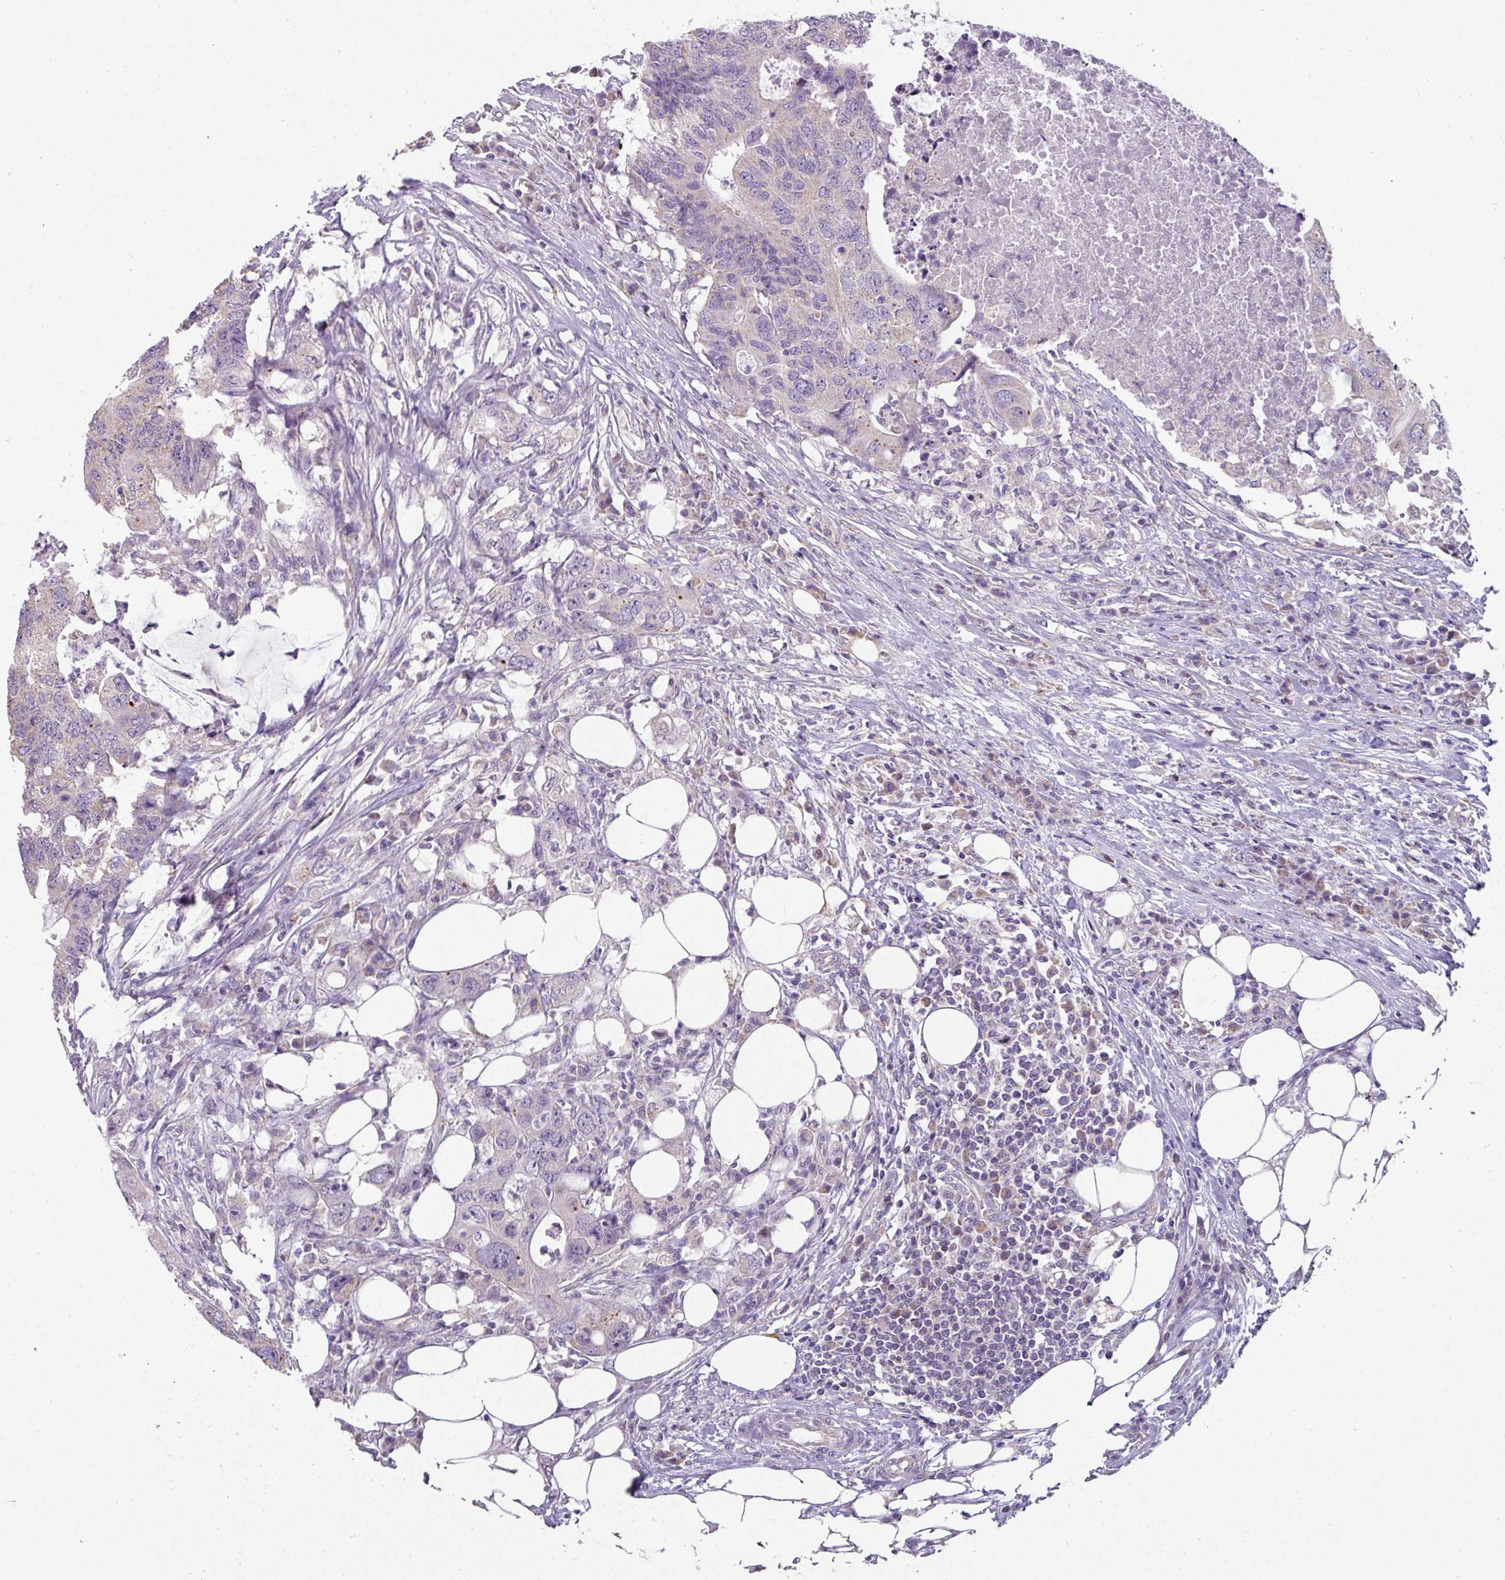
{"staining": {"intensity": "negative", "quantity": "none", "location": "none"}, "tissue": "colorectal cancer", "cell_type": "Tumor cells", "image_type": "cancer", "snomed": [{"axis": "morphology", "description": "Adenocarcinoma, NOS"}, {"axis": "topography", "description": "Colon"}], "caption": "This photomicrograph is of colorectal cancer (adenocarcinoma) stained with immunohistochemistry (IHC) to label a protein in brown with the nuclei are counter-stained blue. There is no positivity in tumor cells.", "gene": "PALS2", "patient": {"sex": "male", "age": 71}}